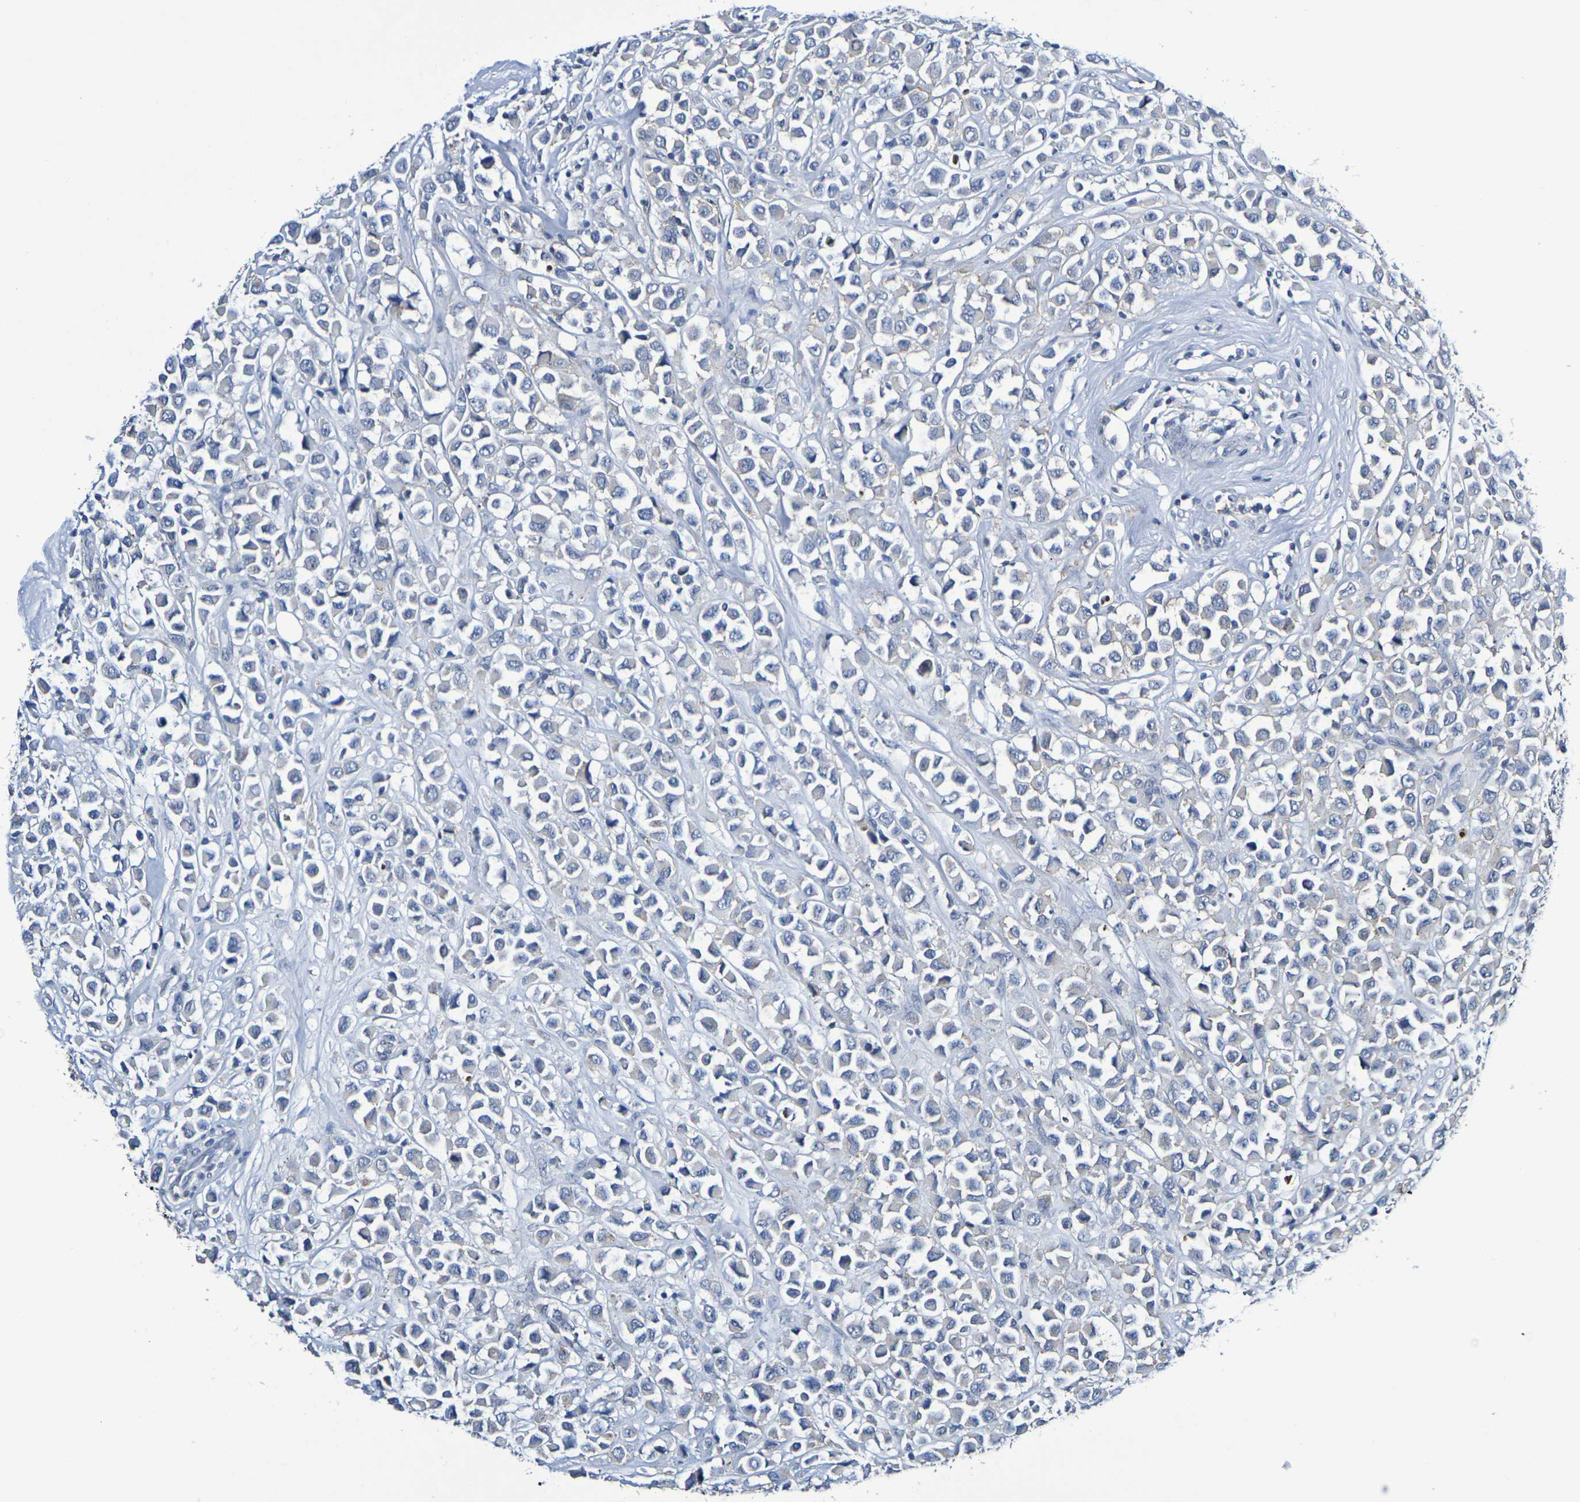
{"staining": {"intensity": "weak", "quantity": "25%-75%", "location": "cytoplasmic/membranous"}, "tissue": "breast cancer", "cell_type": "Tumor cells", "image_type": "cancer", "snomed": [{"axis": "morphology", "description": "Duct carcinoma"}, {"axis": "topography", "description": "Breast"}], "caption": "This image exhibits immunohistochemistry (IHC) staining of breast intraductal carcinoma, with low weak cytoplasmic/membranous positivity in approximately 25%-75% of tumor cells.", "gene": "CHRNB1", "patient": {"sex": "female", "age": 61}}